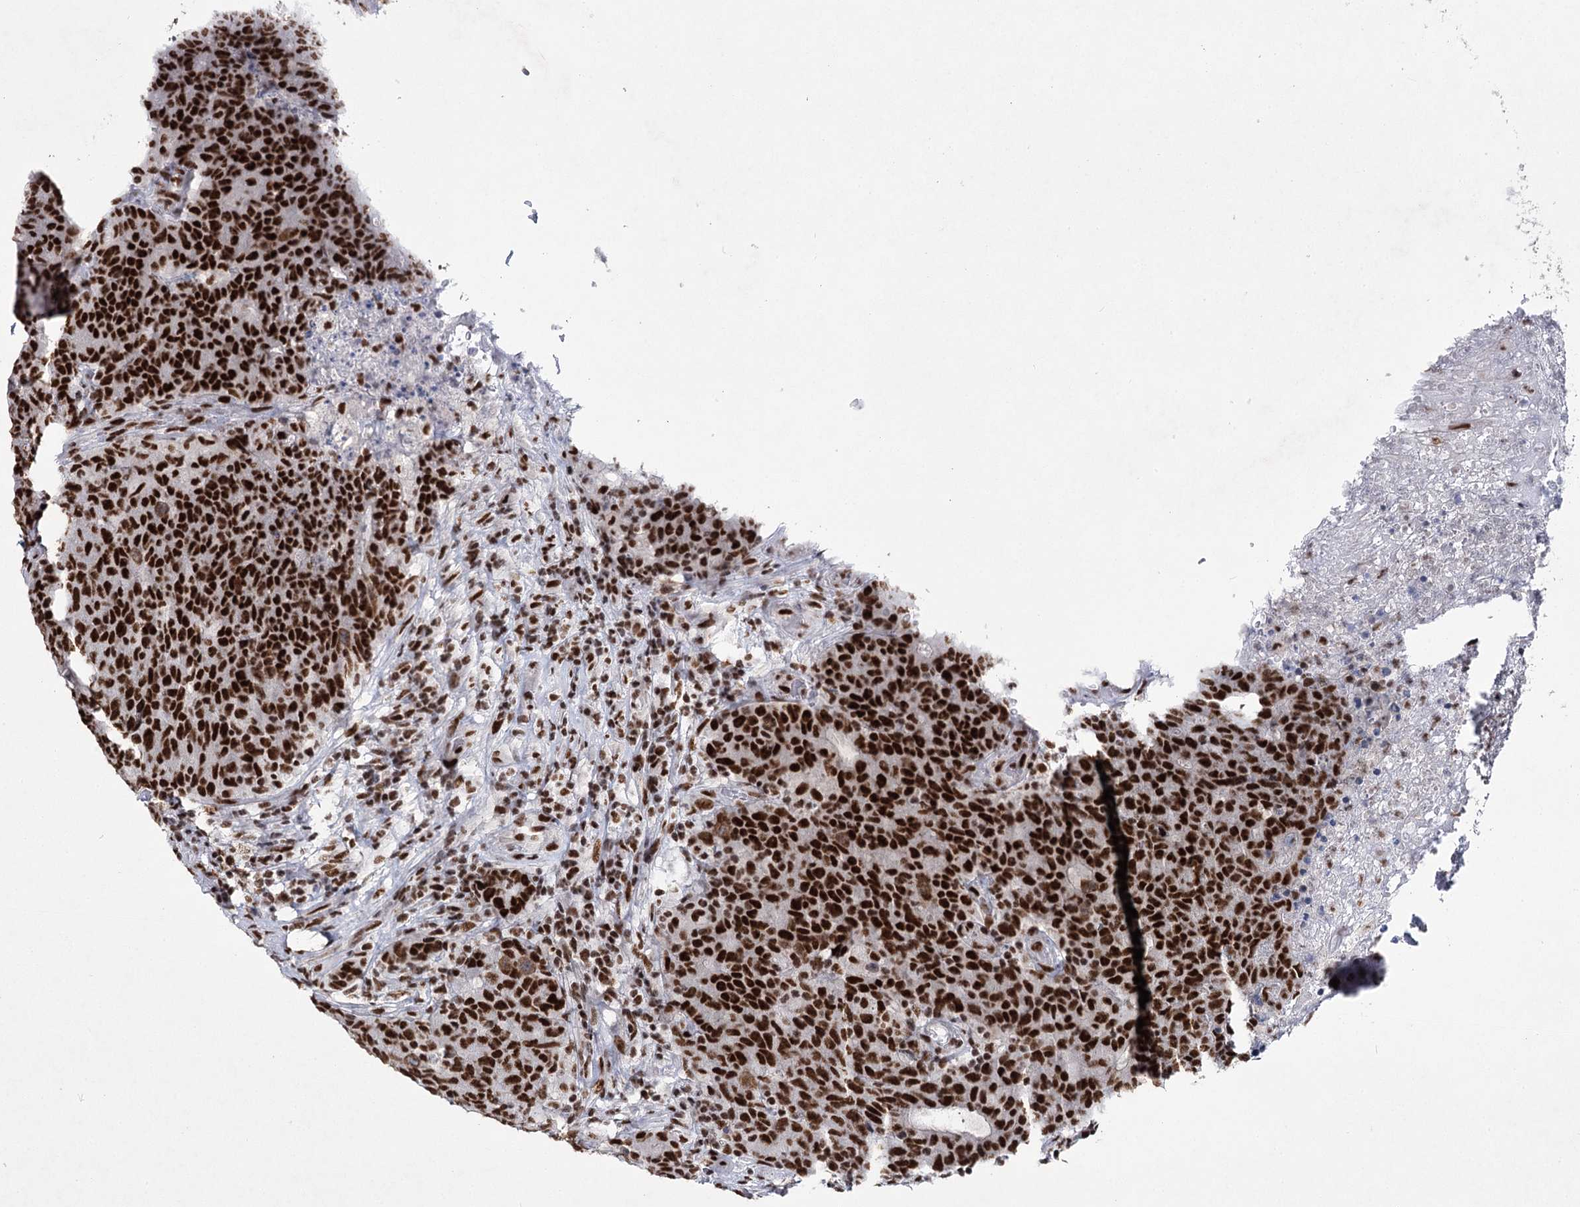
{"staining": {"intensity": "strong", "quantity": ">75%", "location": "nuclear"}, "tissue": "colorectal cancer", "cell_type": "Tumor cells", "image_type": "cancer", "snomed": [{"axis": "morphology", "description": "Adenocarcinoma, NOS"}, {"axis": "topography", "description": "Colon"}], "caption": "DAB (3,3'-diaminobenzidine) immunohistochemical staining of human adenocarcinoma (colorectal) reveals strong nuclear protein expression in approximately >75% of tumor cells. The protein of interest is stained brown, and the nuclei are stained in blue (DAB IHC with brightfield microscopy, high magnification).", "gene": "SCAF8", "patient": {"sex": "female", "age": 75}}